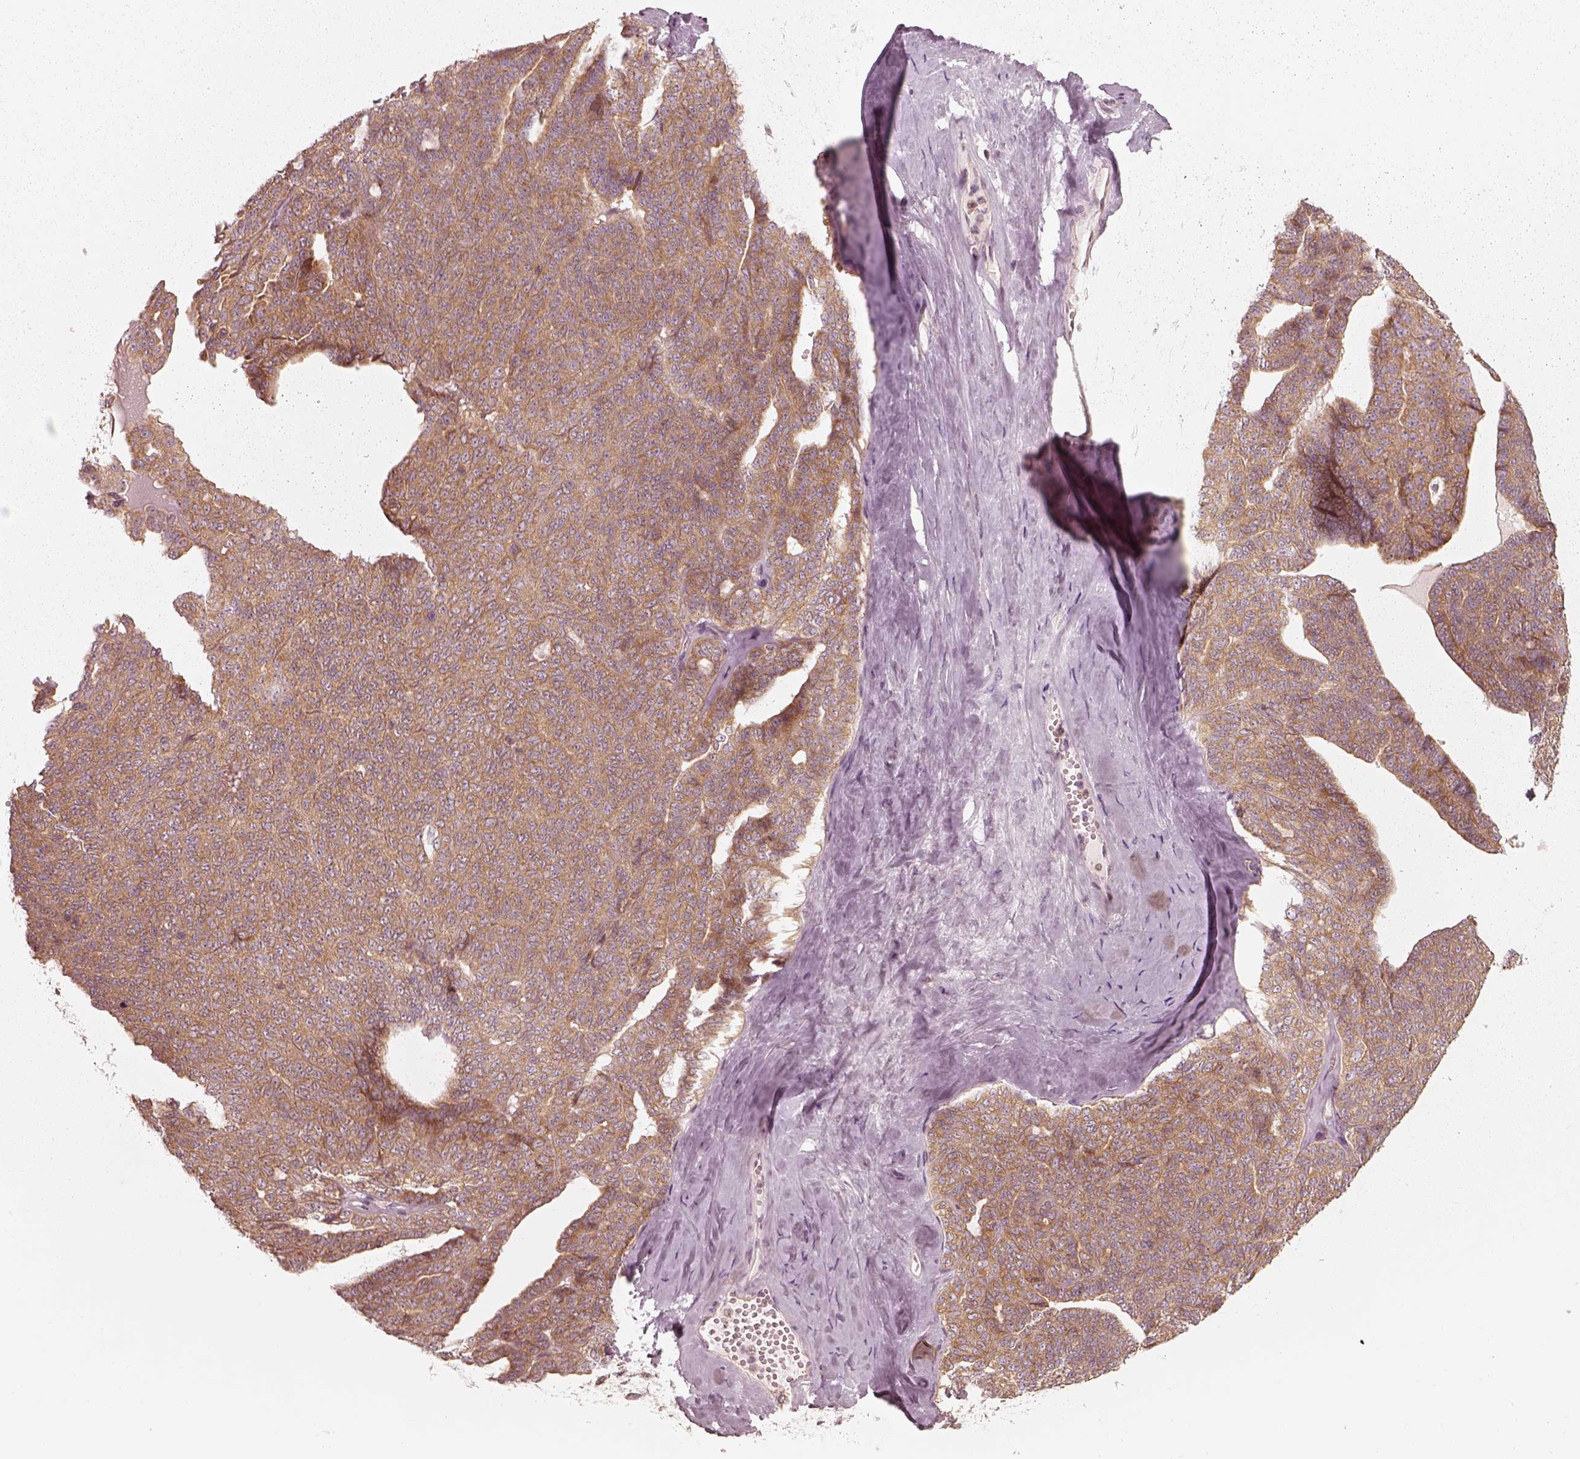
{"staining": {"intensity": "moderate", "quantity": ">75%", "location": "cytoplasmic/membranous"}, "tissue": "ovarian cancer", "cell_type": "Tumor cells", "image_type": "cancer", "snomed": [{"axis": "morphology", "description": "Cystadenocarcinoma, serous, NOS"}, {"axis": "topography", "description": "Ovary"}], "caption": "This is an image of immunohistochemistry (IHC) staining of ovarian cancer (serous cystadenocarcinoma), which shows moderate positivity in the cytoplasmic/membranous of tumor cells.", "gene": "CNOT2", "patient": {"sex": "female", "age": 71}}